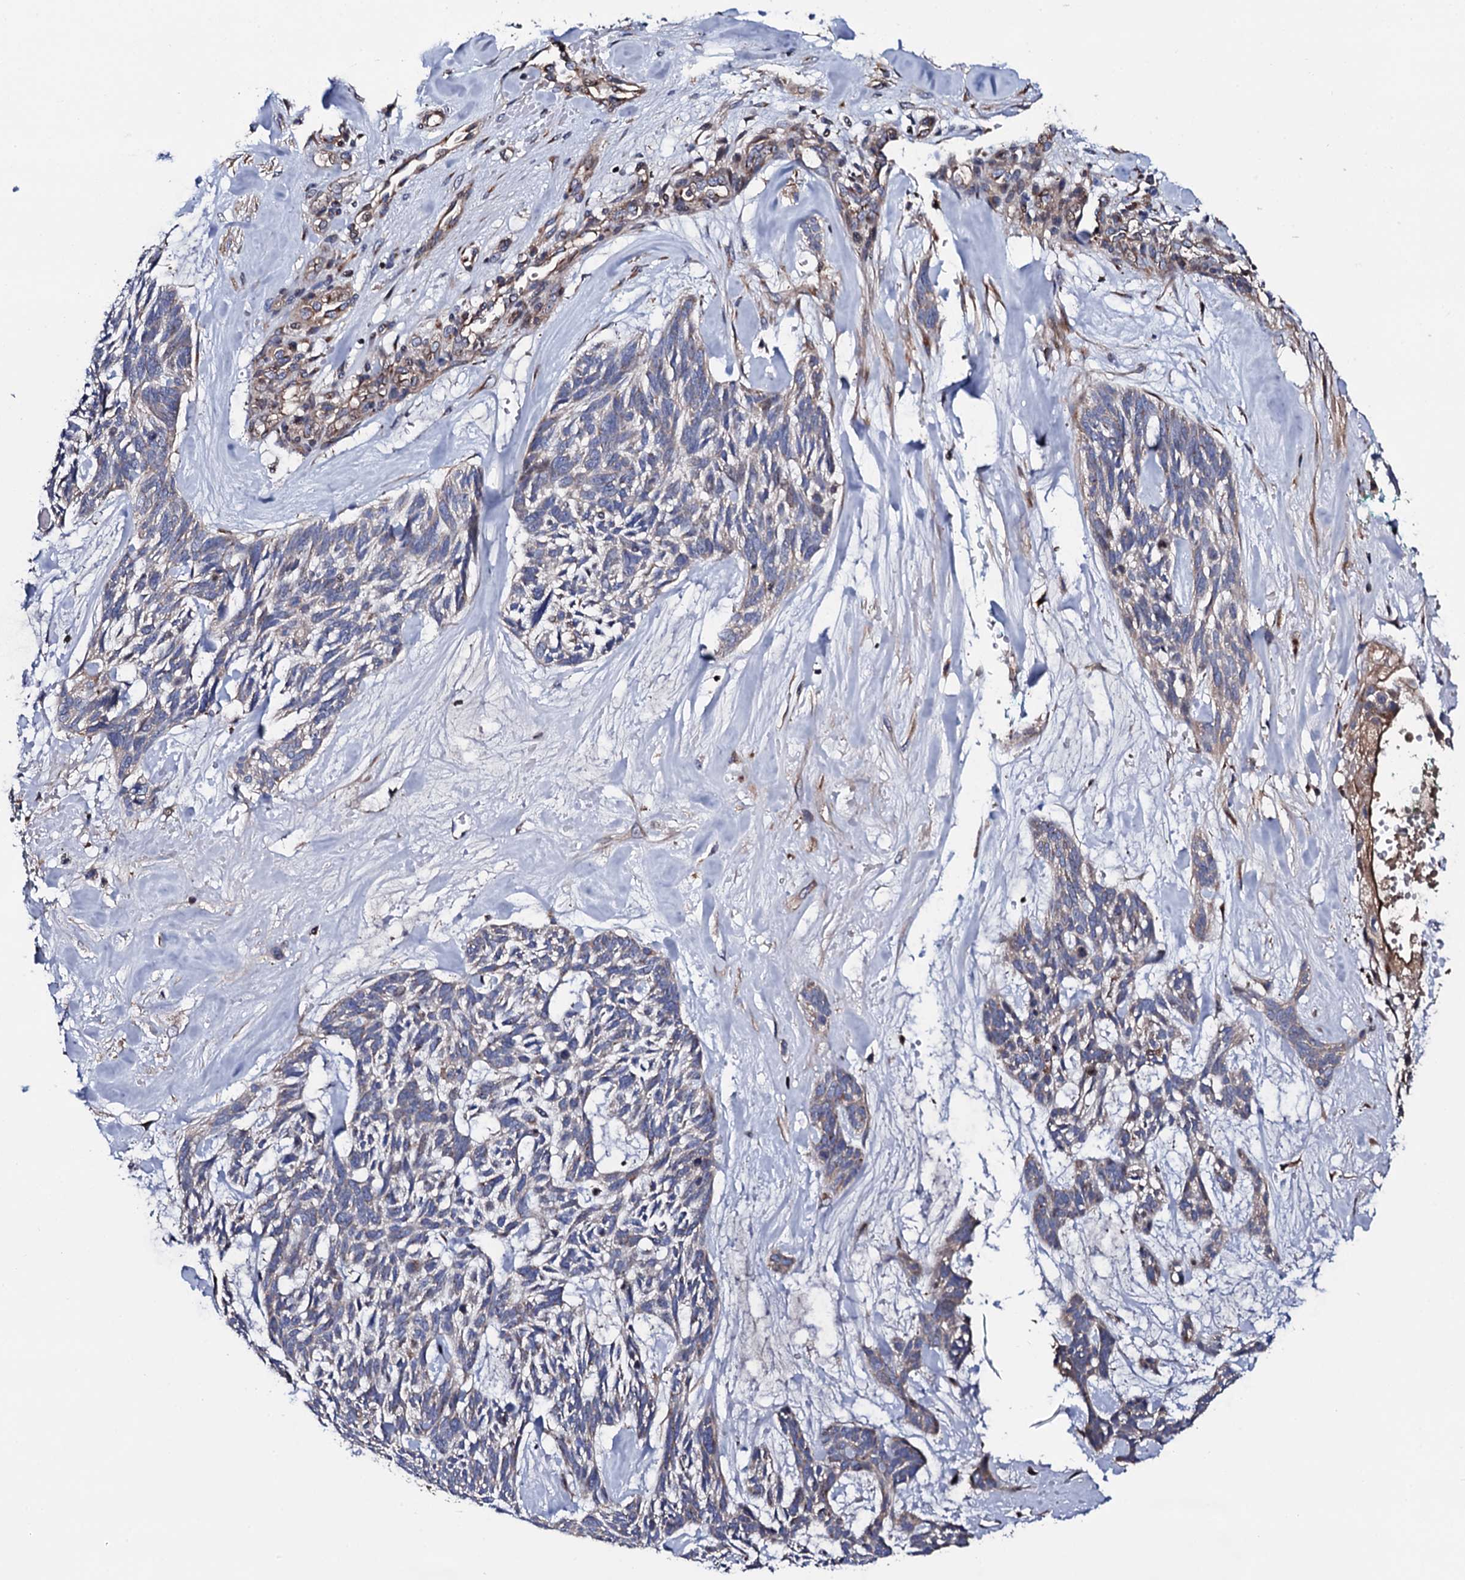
{"staining": {"intensity": "weak", "quantity": "<25%", "location": "cytoplasmic/membranous"}, "tissue": "skin cancer", "cell_type": "Tumor cells", "image_type": "cancer", "snomed": [{"axis": "morphology", "description": "Basal cell carcinoma"}, {"axis": "topography", "description": "Skin"}], "caption": "Immunohistochemical staining of skin basal cell carcinoma demonstrates no significant positivity in tumor cells.", "gene": "PLET1", "patient": {"sex": "male", "age": 88}}